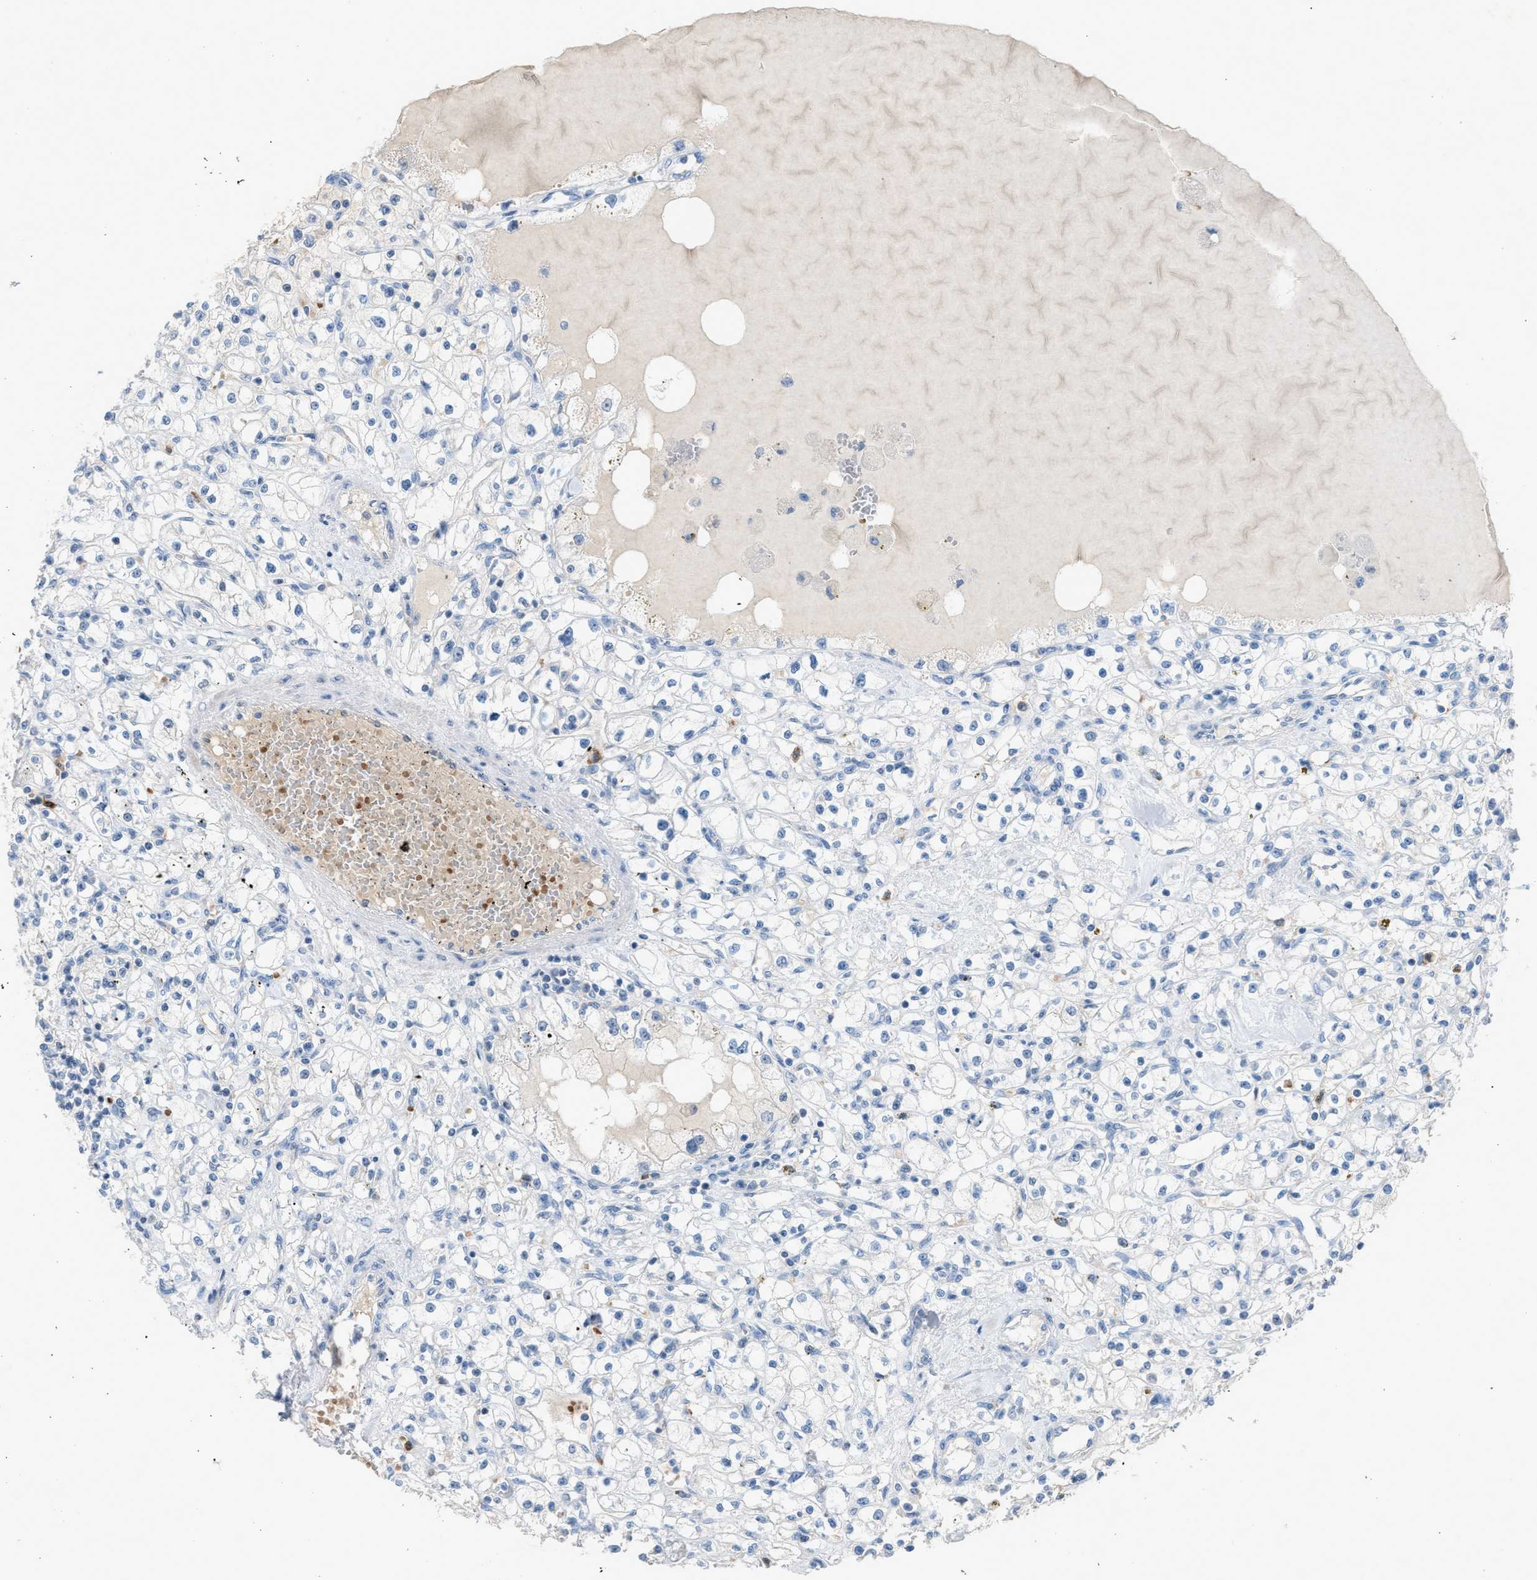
{"staining": {"intensity": "negative", "quantity": "none", "location": "none"}, "tissue": "renal cancer", "cell_type": "Tumor cells", "image_type": "cancer", "snomed": [{"axis": "morphology", "description": "Adenocarcinoma, NOS"}, {"axis": "topography", "description": "Kidney"}], "caption": "Immunohistochemistry (IHC) histopathology image of renal adenocarcinoma stained for a protein (brown), which reveals no positivity in tumor cells.", "gene": "CFAP77", "patient": {"sex": "male", "age": 56}}